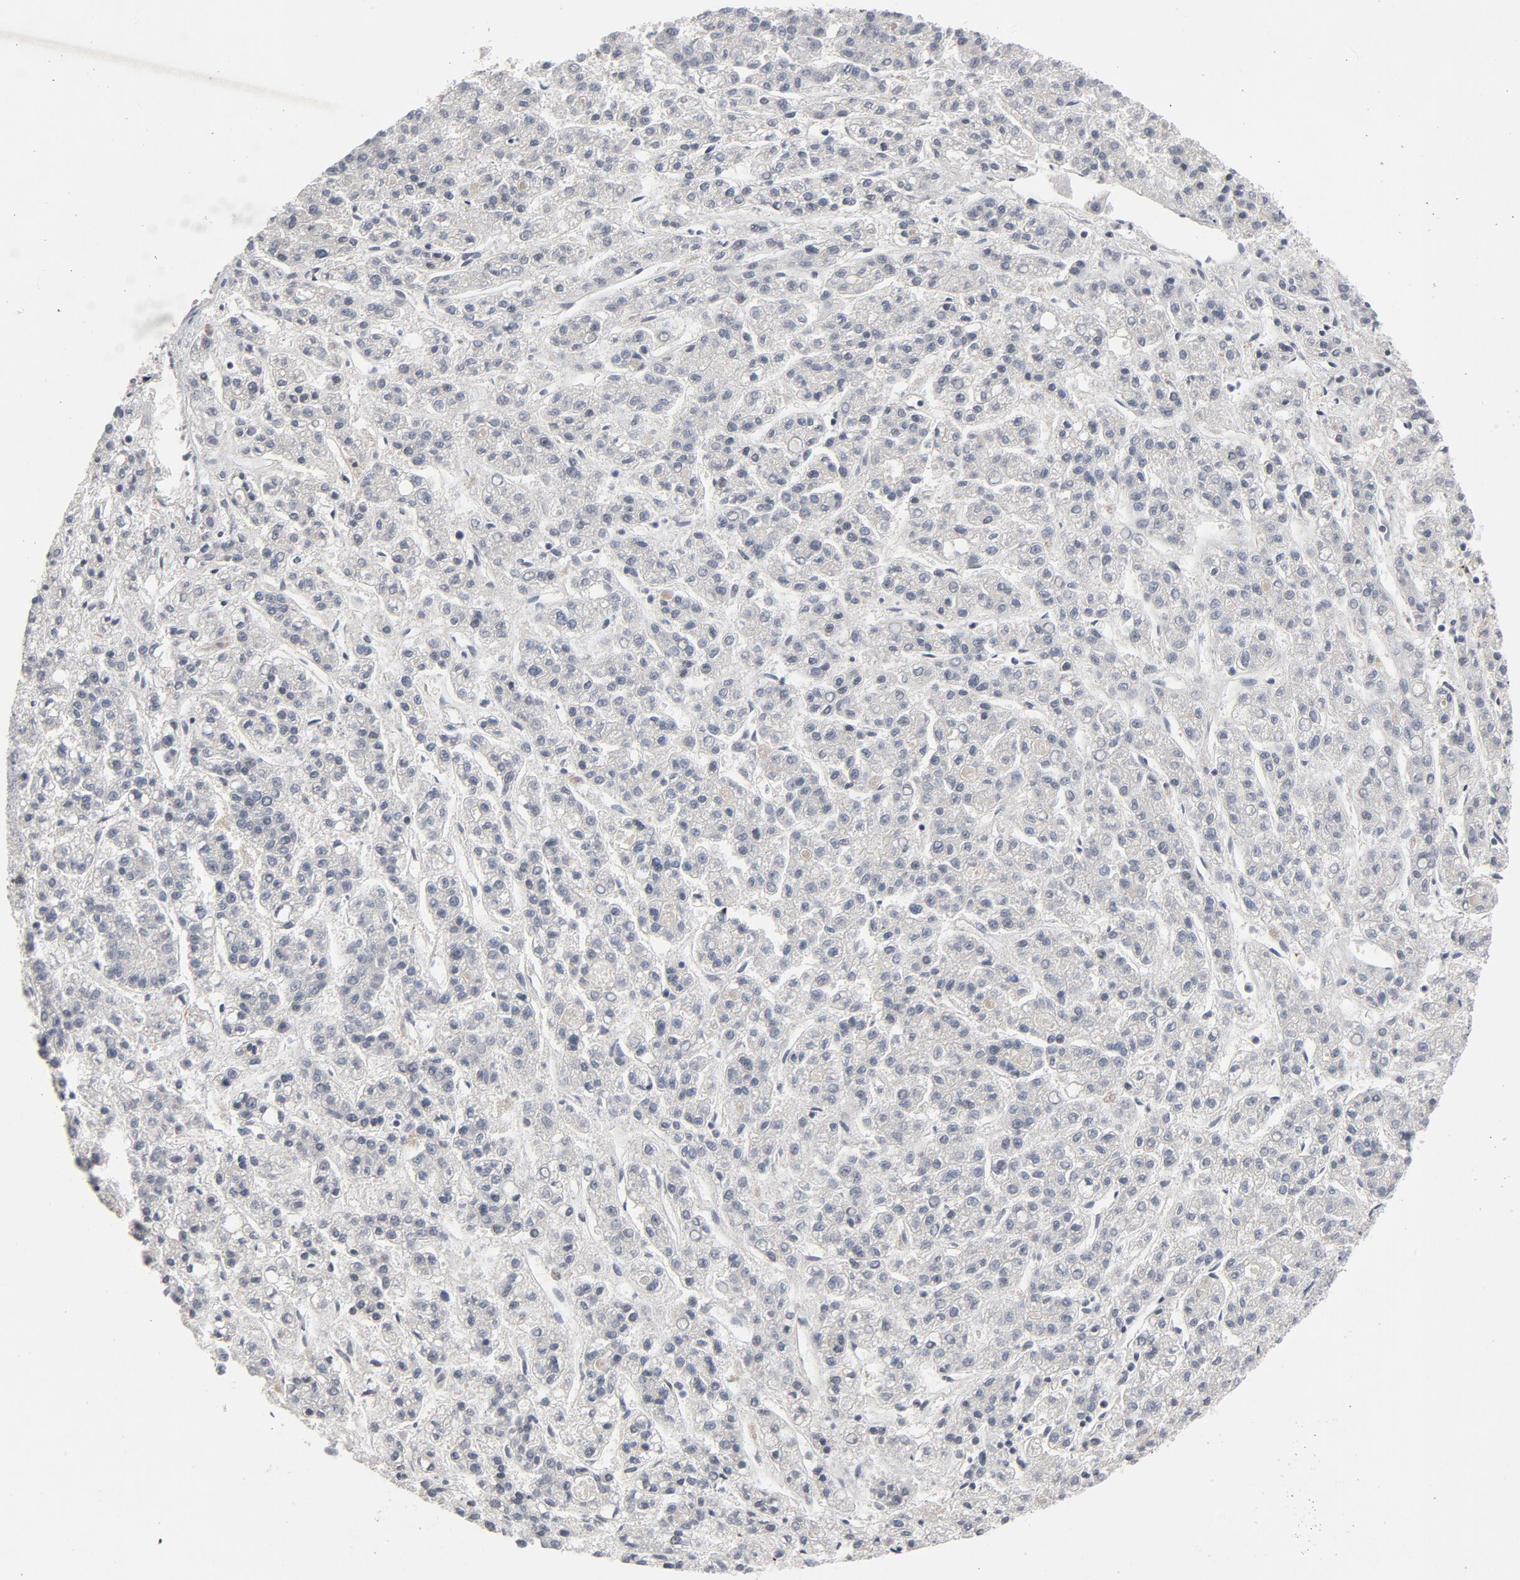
{"staining": {"intensity": "negative", "quantity": "none", "location": "none"}, "tissue": "liver cancer", "cell_type": "Tumor cells", "image_type": "cancer", "snomed": [{"axis": "morphology", "description": "Carcinoma, Hepatocellular, NOS"}, {"axis": "topography", "description": "Liver"}], "caption": "High magnification brightfield microscopy of liver cancer stained with DAB (3,3'-diaminobenzidine) (brown) and counterstained with hematoxylin (blue): tumor cells show no significant positivity.", "gene": "TCL1A", "patient": {"sex": "male", "age": 70}}